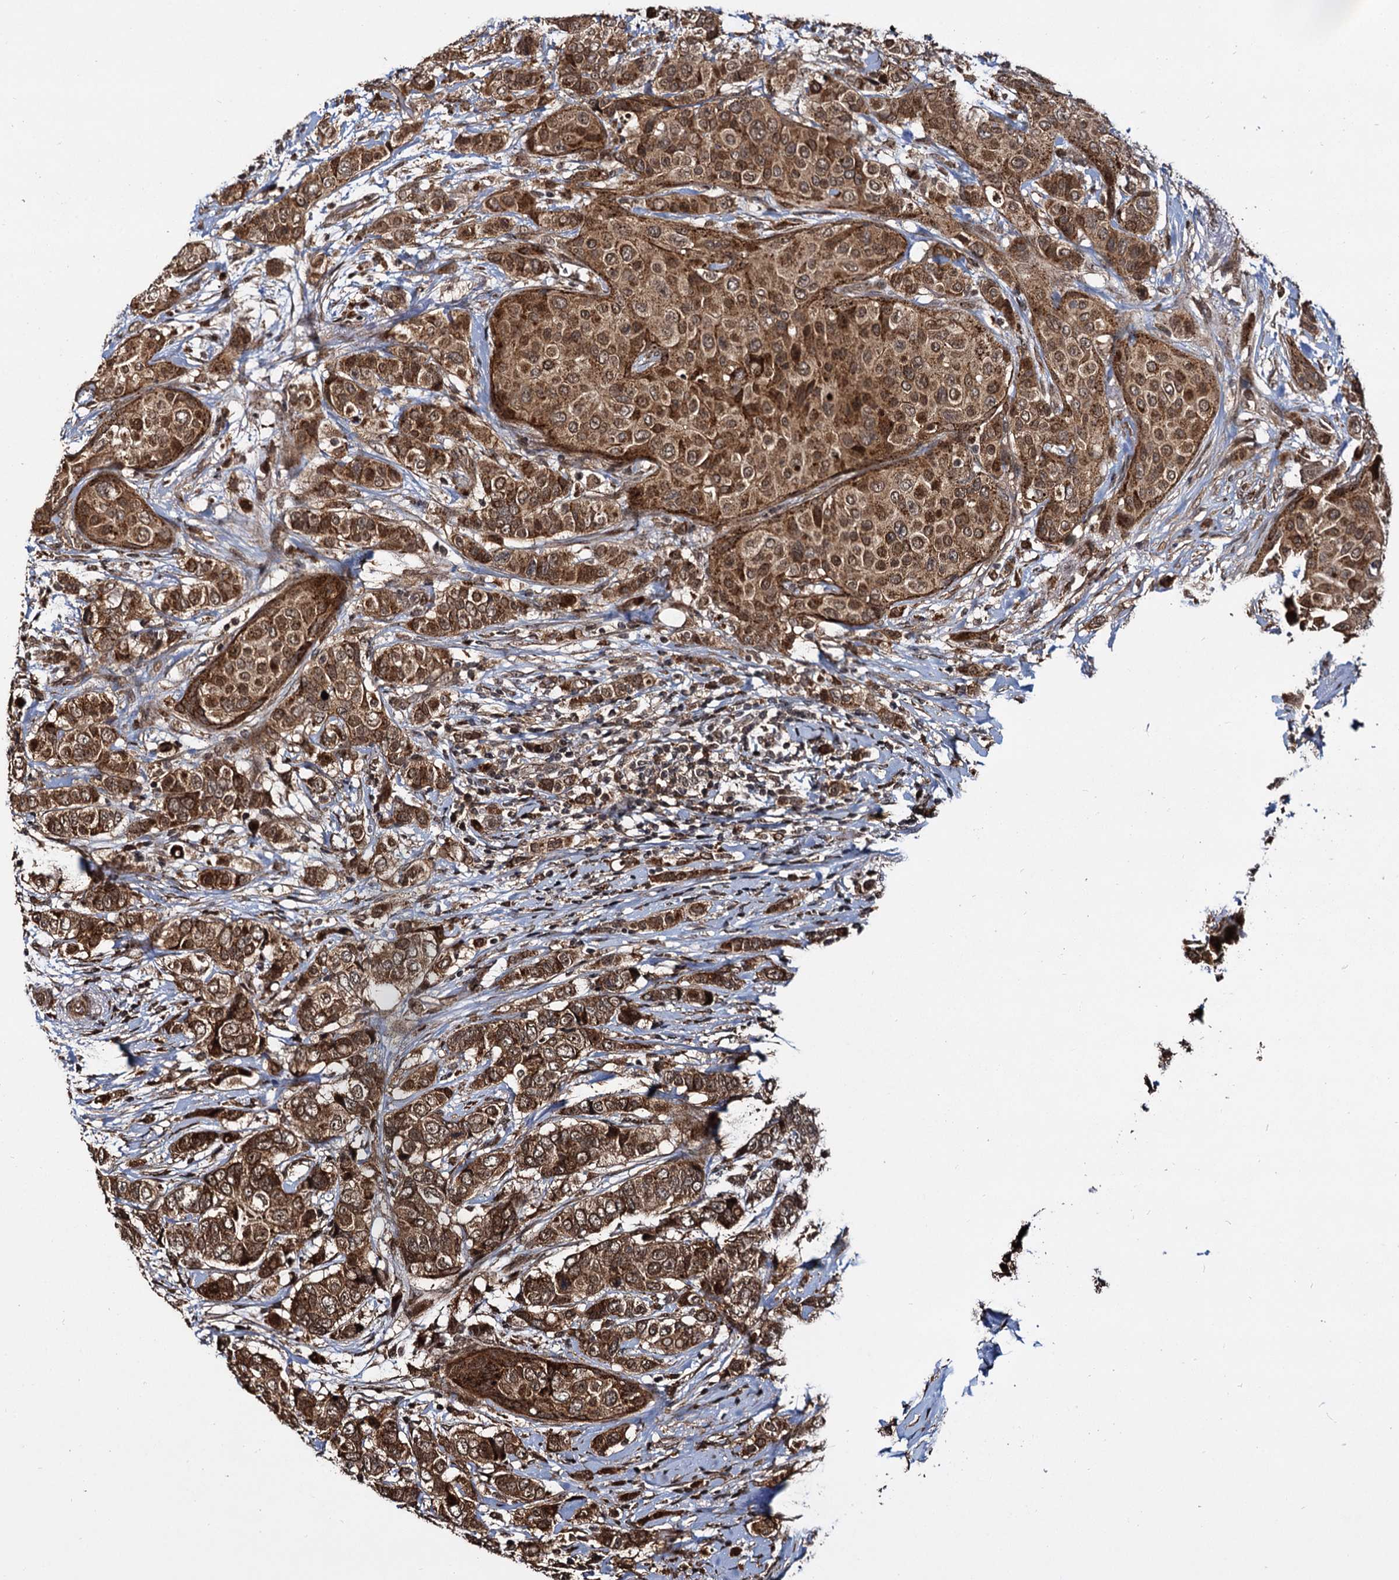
{"staining": {"intensity": "moderate", "quantity": ">75%", "location": "cytoplasmic/membranous,nuclear"}, "tissue": "breast cancer", "cell_type": "Tumor cells", "image_type": "cancer", "snomed": [{"axis": "morphology", "description": "Lobular carcinoma"}, {"axis": "topography", "description": "Breast"}], "caption": "This micrograph shows IHC staining of breast cancer, with medium moderate cytoplasmic/membranous and nuclear positivity in approximately >75% of tumor cells.", "gene": "CEP192", "patient": {"sex": "female", "age": 51}}